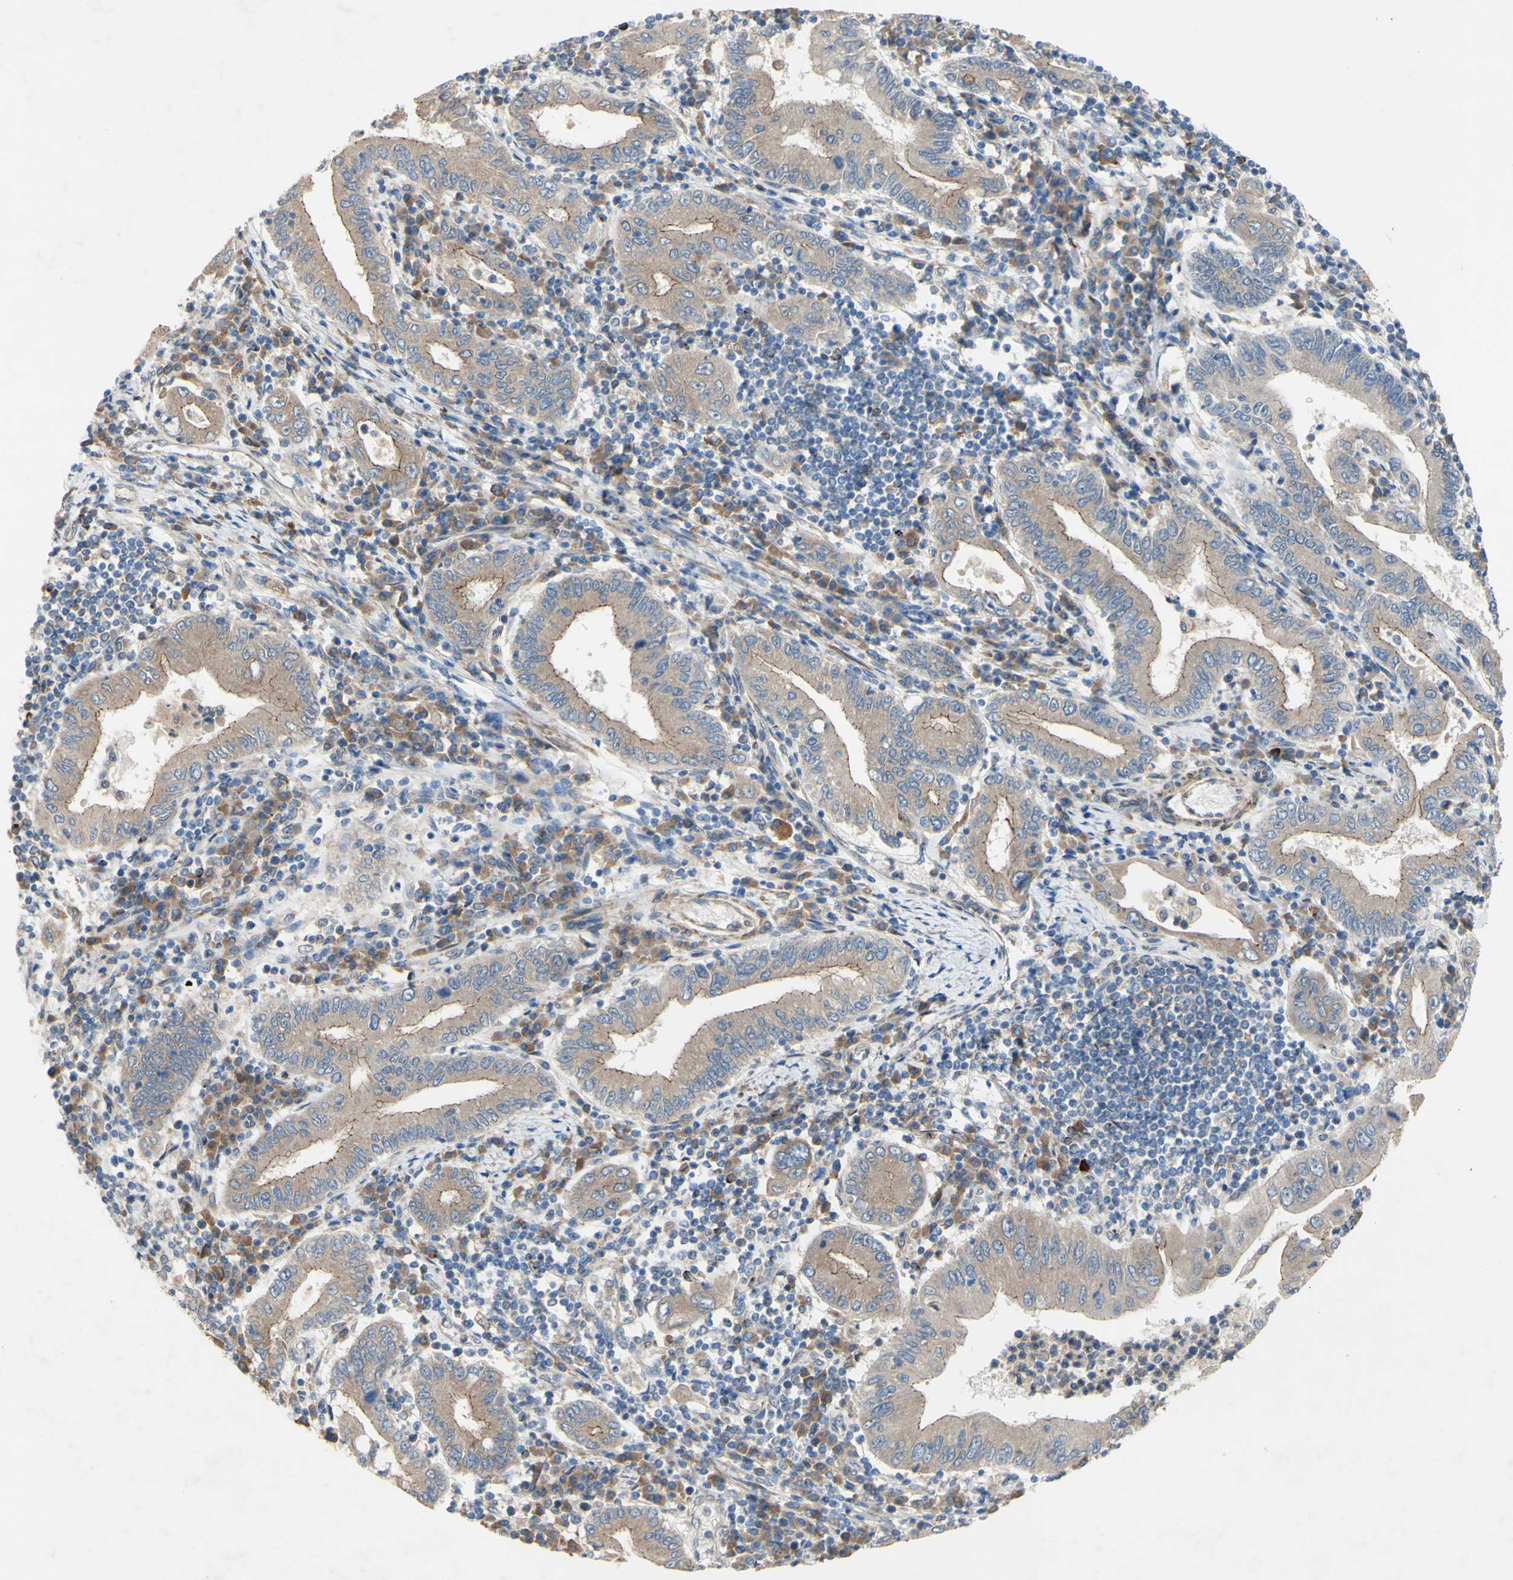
{"staining": {"intensity": "moderate", "quantity": ">75%", "location": "cytoplasmic/membranous"}, "tissue": "stomach cancer", "cell_type": "Tumor cells", "image_type": "cancer", "snomed": [{"axis": "morphology", "description": "Normal tissue, NOS"}, {"axis": "morphology", "description": "Adenocarcinoma, NOS"}, {"axis": "topography", "description": "Esophagus"}, {"axis": "topography", "description": "Stomach, upper"}, {"axis": "topography", "description": "Peripheral nerve tissue"}], "caption": "Protein expression analysis of human adenocarcinoma (stomach) reveals moderate cytoplasmic/membranous staining in approximately >75% of tumor cells.", "gene": "PDGFB", "patient": {"sex": "male", "age": 62}}